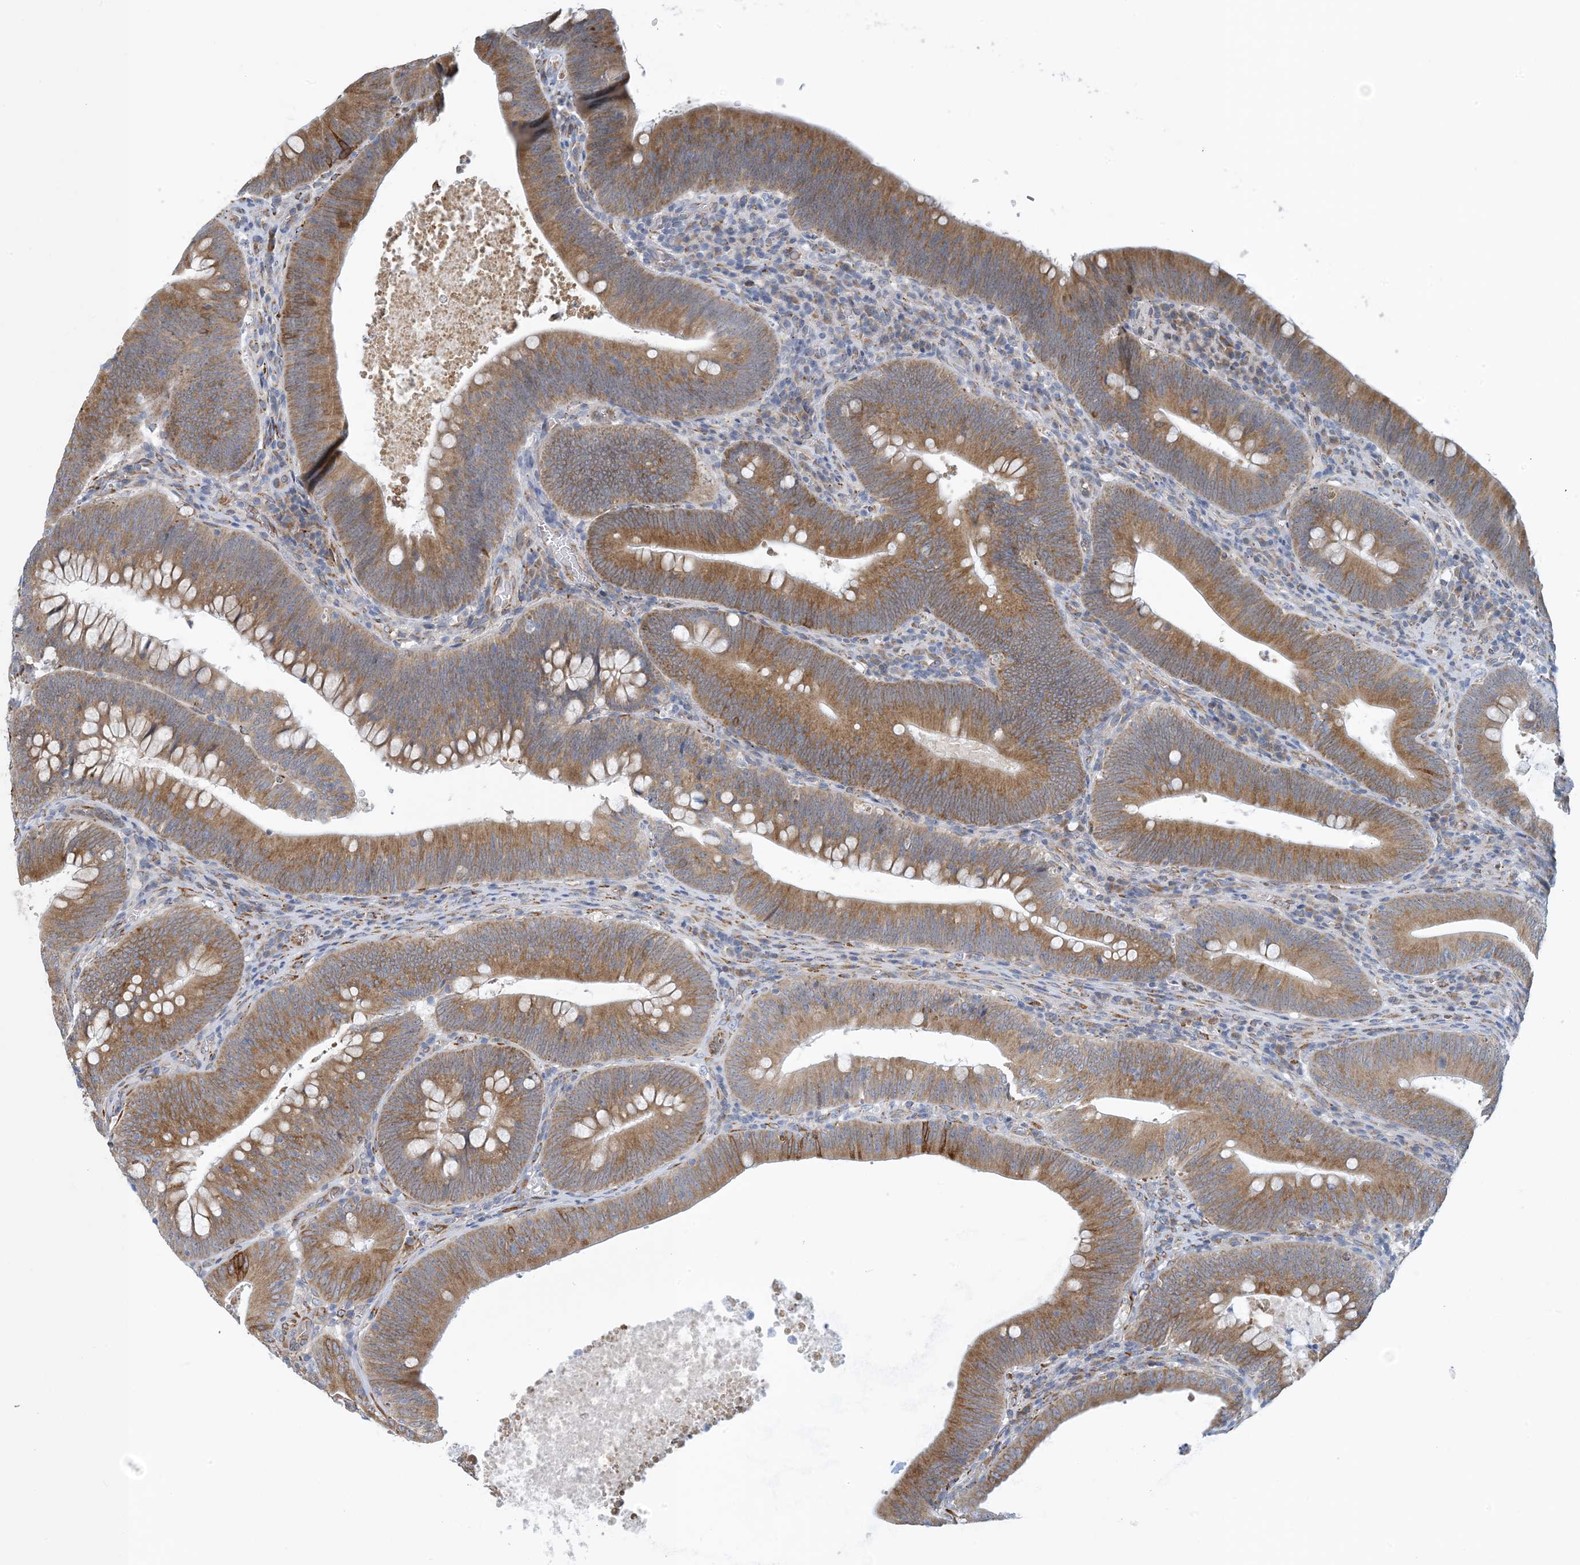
{"staining": {"intensity": "moderate", "quantity": ">75%", "location": "cytoplasmic/membranous"}, "tissue": "colorectal cancer", "cell_type": "Tumor cells", "image_type": "cancer", "snomed": [{"axis": "morphology", "description": "Normal tissue, NOS"}, {"axis": "topography", "description": "Colon"}], "caption": "Protein expression analysis of colorectal cancer demonstrates moderate cytoplasmic/membranous expression in approximately >75% of tumor cells.", "gene": "CCDC14", "patient": {"sex": "female", "age": 82}}